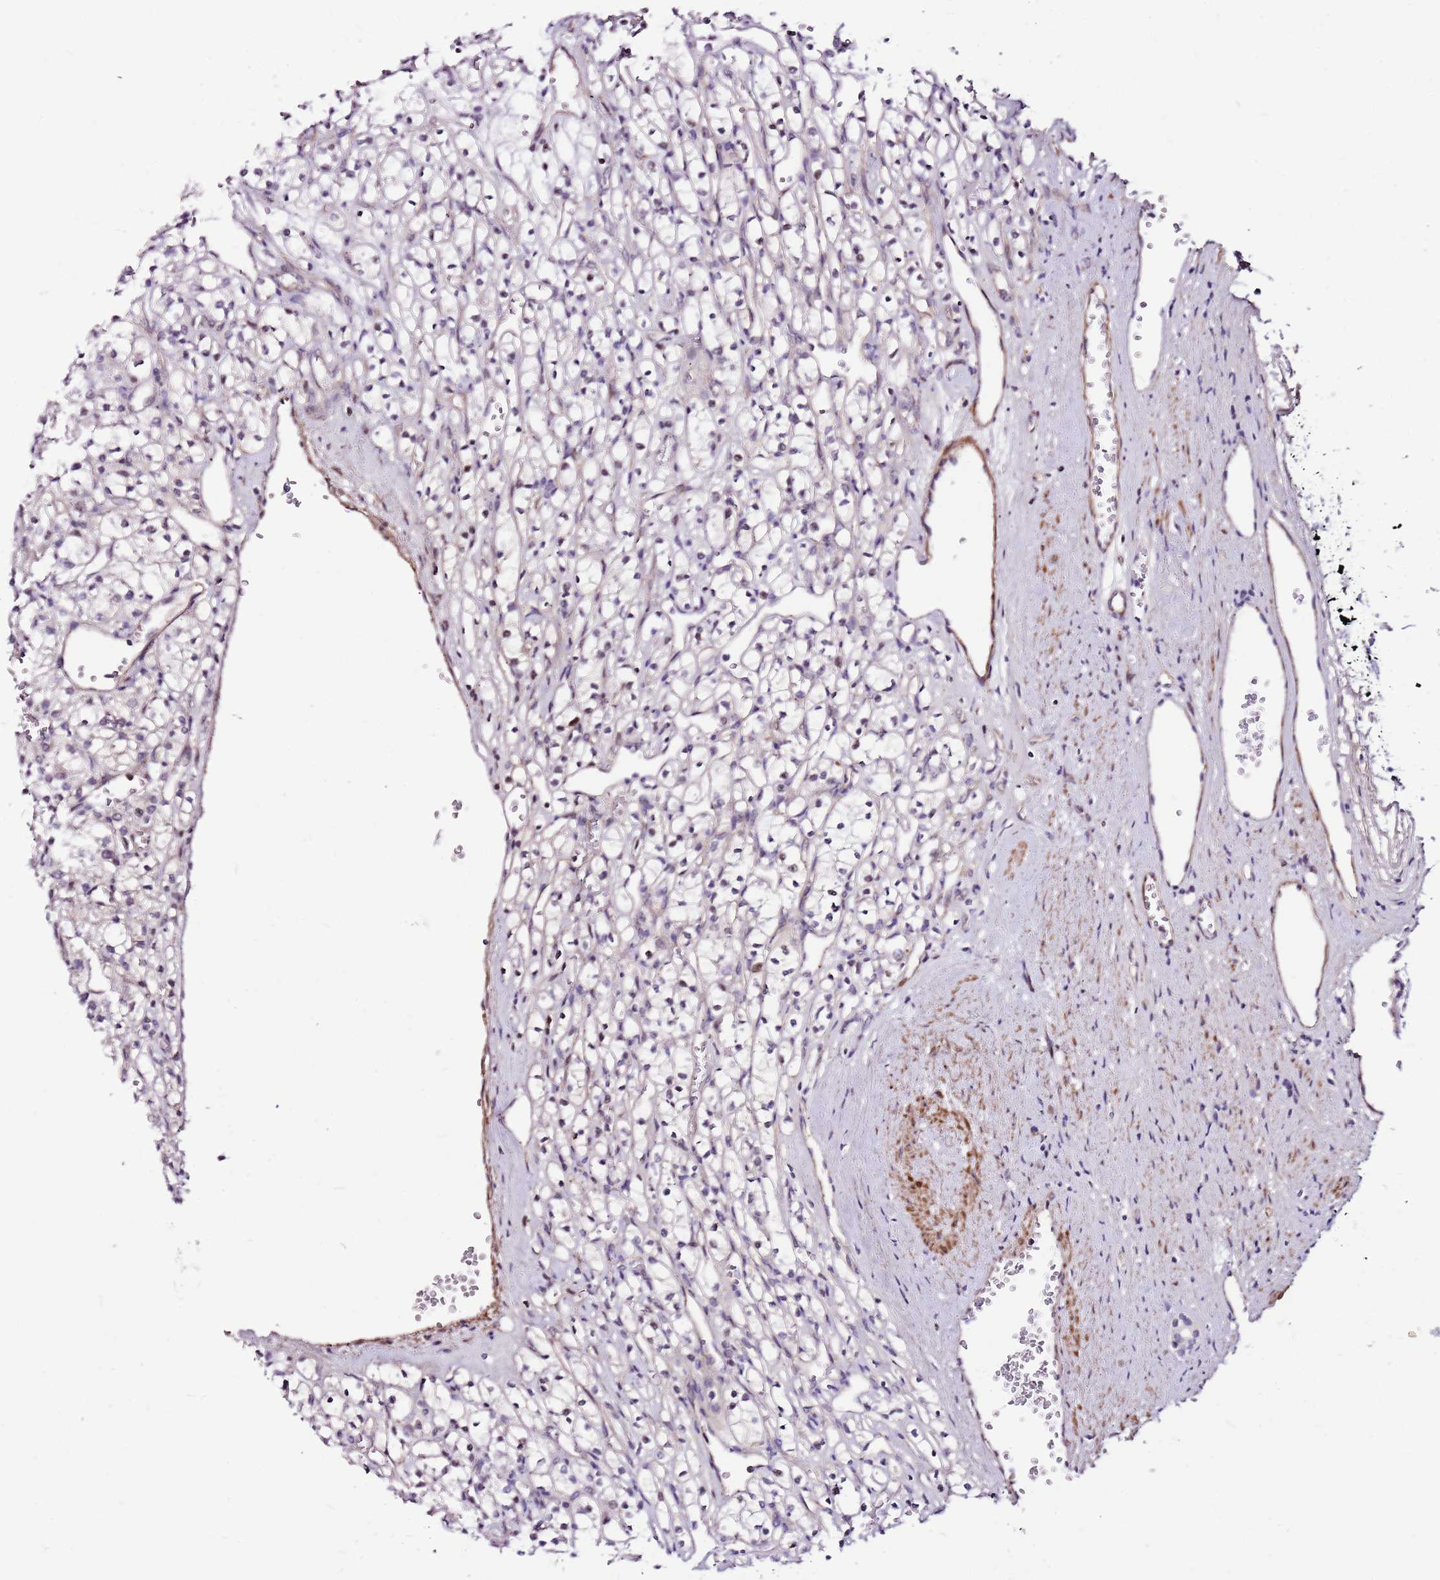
{"staining": {"intensity": "negative", "quantity": "none", "location": "none"}, "tissue": "renal cancer", "cell_type": "Tumor cells", "image_type": "cancer", "snomed": [{"axis": "morphology", "description": "Adenocarcinoma, NOS"}, {"axis": "topography", "description": "Kidney"}], "caption": "Renal cancer stained for a protein using immunohistochemistry (IHC) exhibits no staining tumor cells.", "gene": "POLE3", "patient": {"sex": "female", "age": 59}}